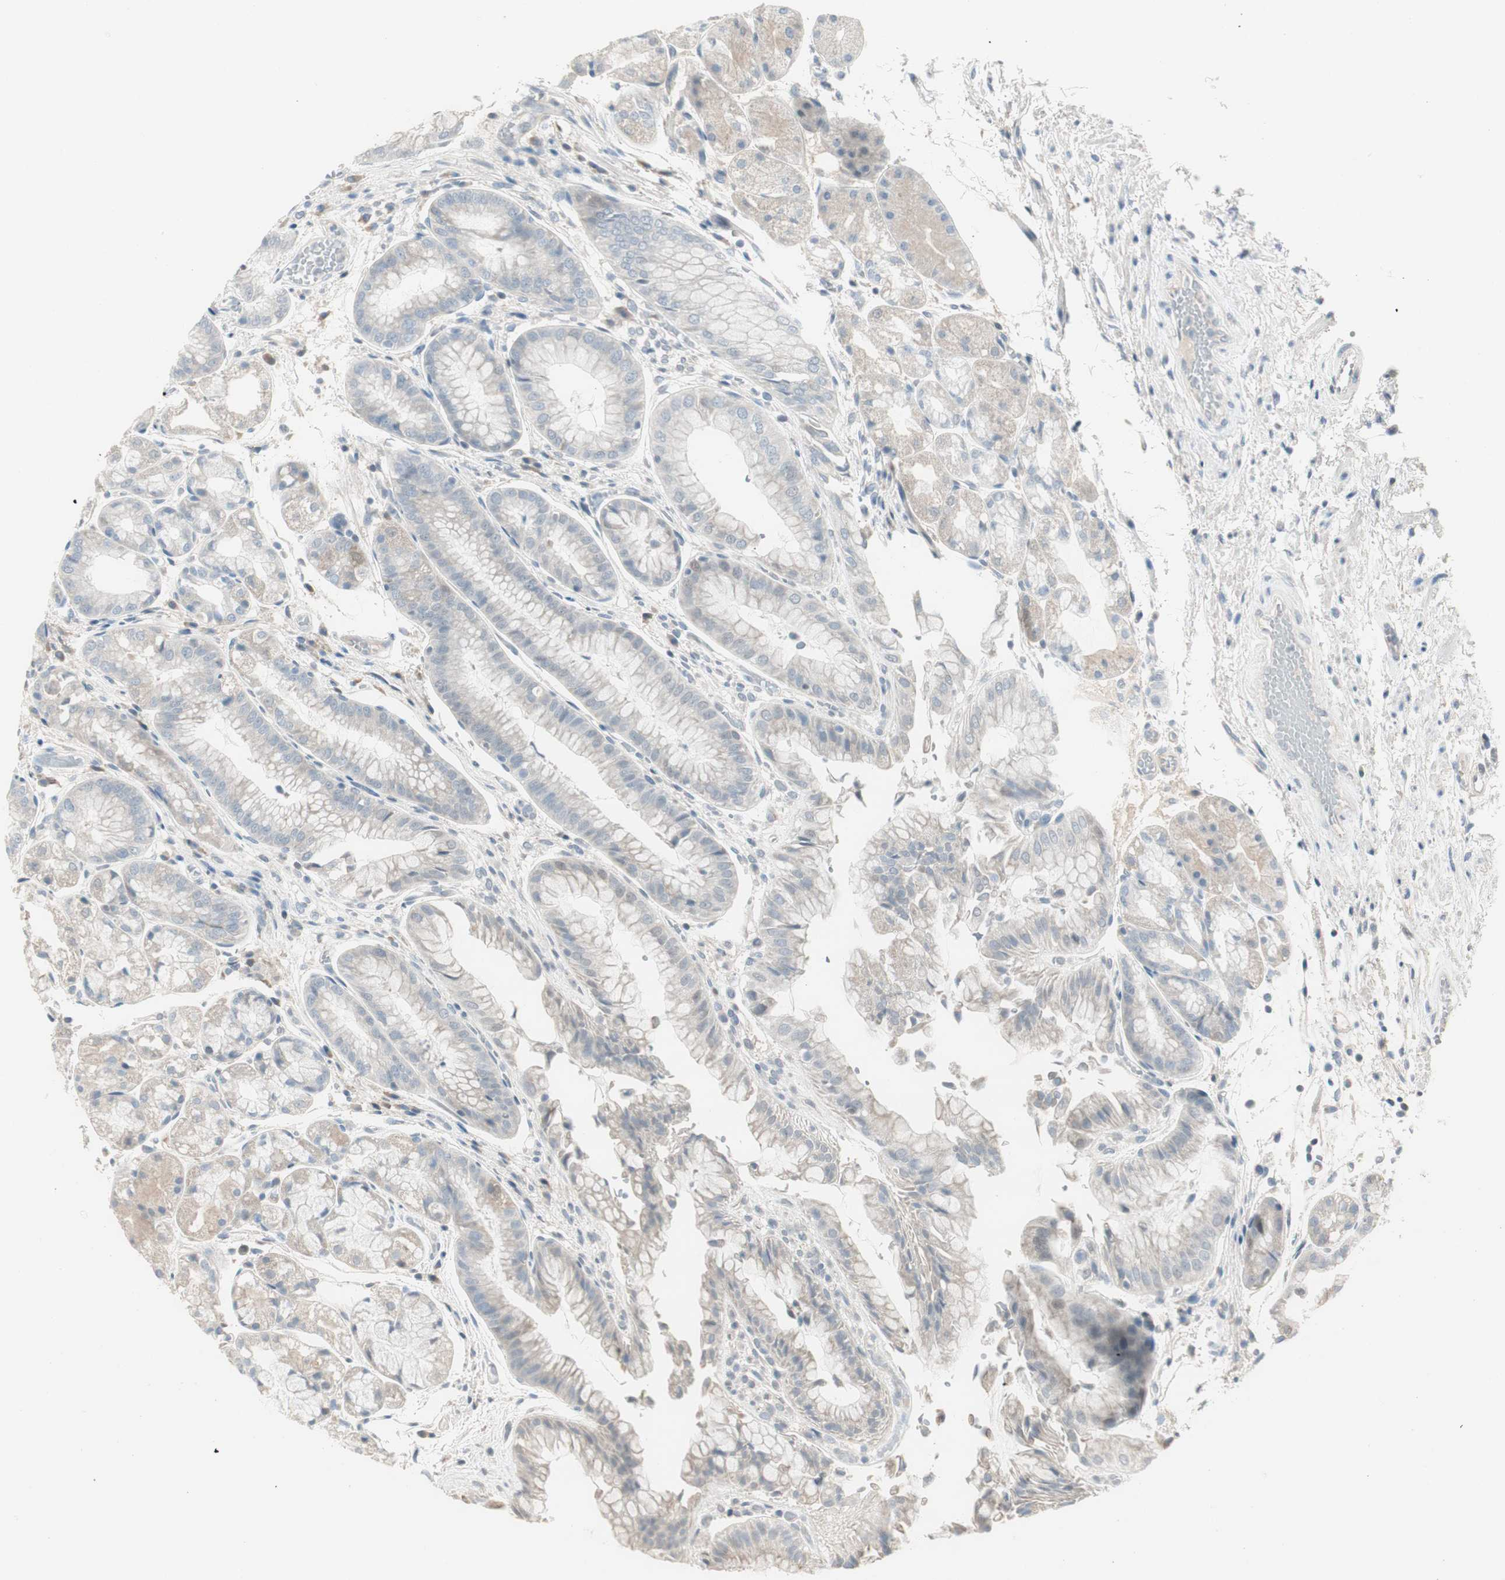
{"staining": {"intensity": "weak", "quantity": "25%-75%", "location": "cytoplasmic/membranous"}, "tissue": "stomach", "cell_type": "Glandular cells", "image_type": "normal", "snomed": [{"axis": "morphology", "description": "Normal tissue, NOS"}, {"axis": "topography", "description": "Stomach, upper"}], "caption": "Brown immunohistochemical staining in normal stomach displays weak cytoplasmic/membranous expression in approximately 25%-75% of glandular cells. (DAB (3,3'-diaminobenzidine) IHC, brown staining for protein, blue staining for nuclei).", "gene": "EVA1A", "patient": {"sex": "male", "age": 72}}